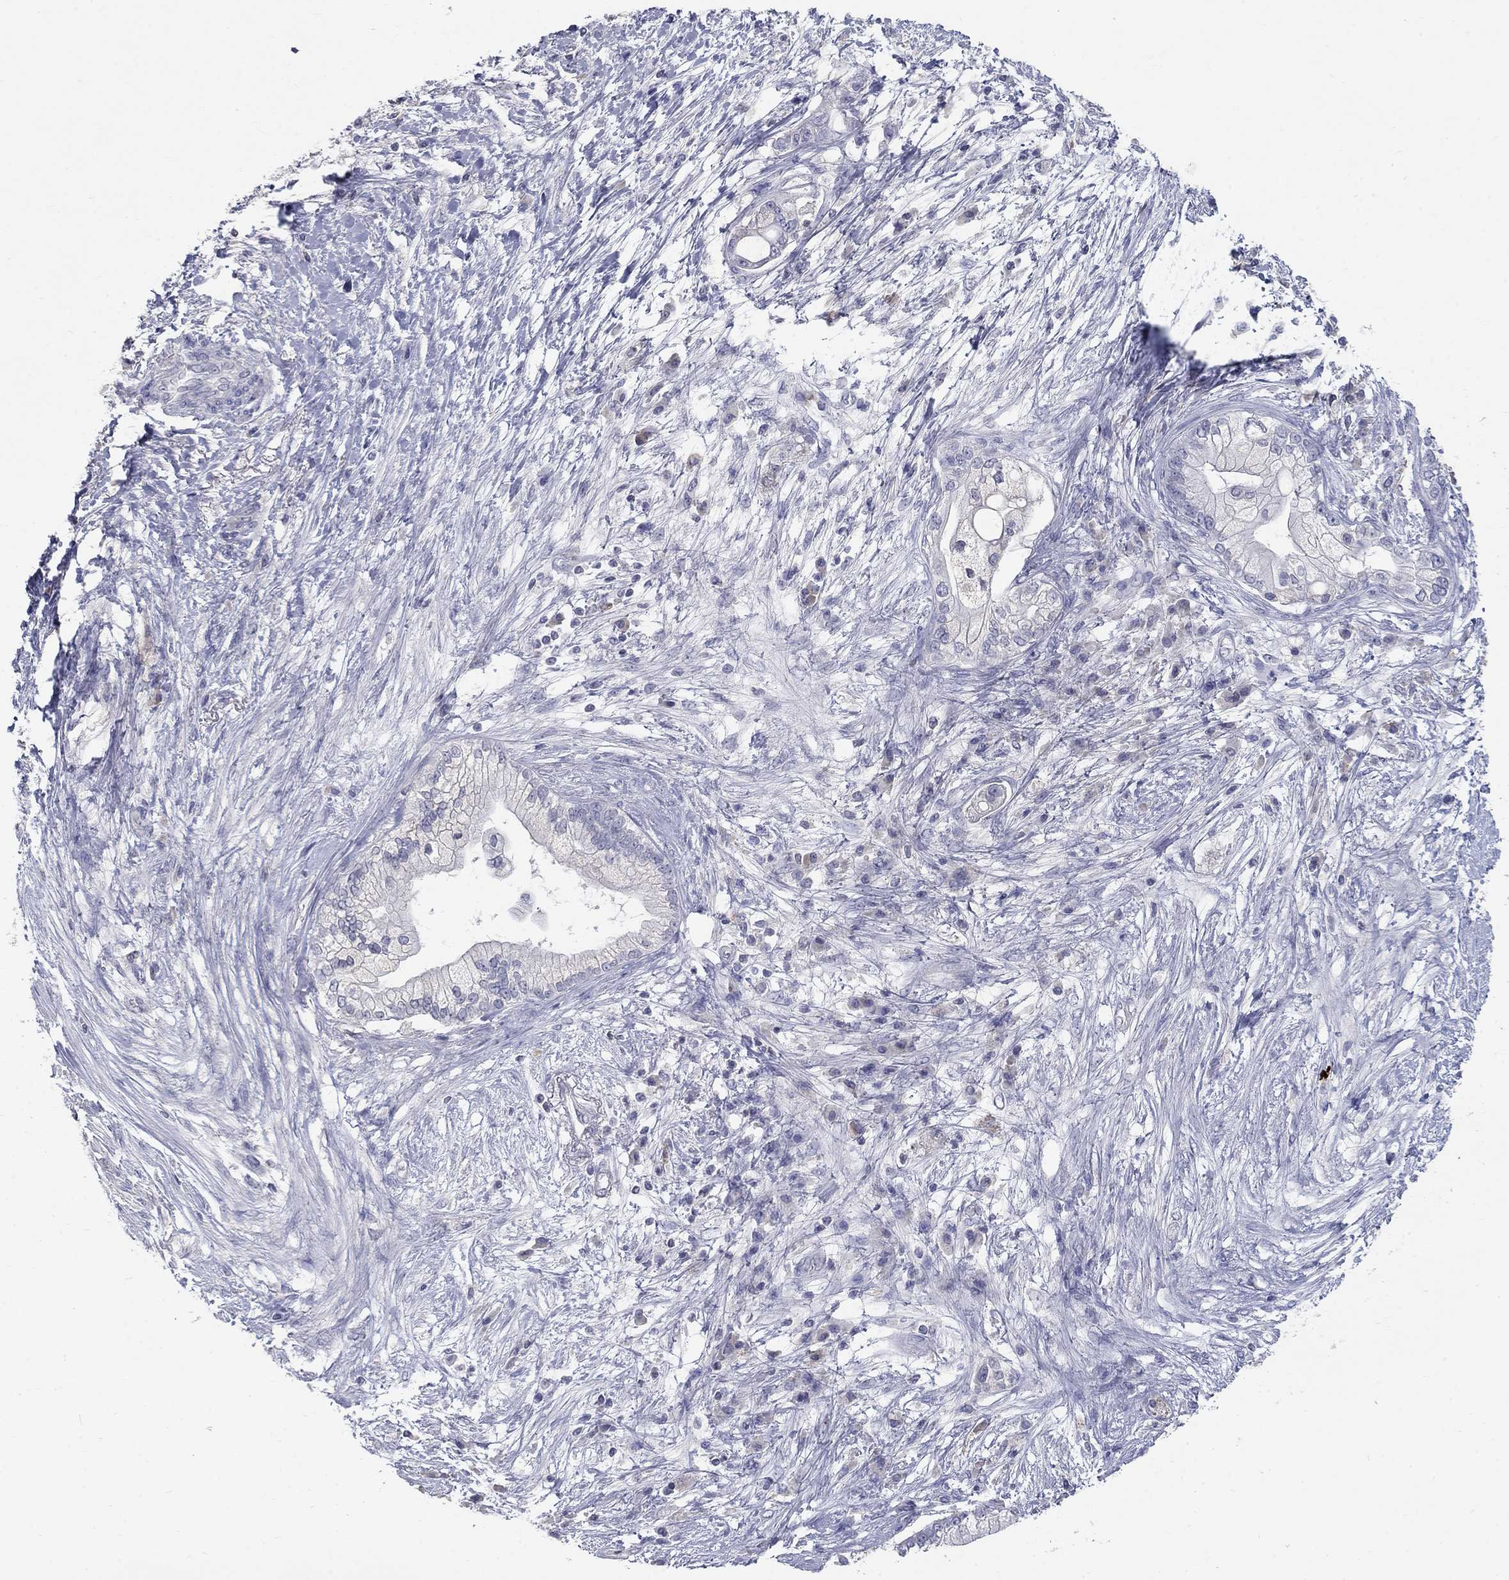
{"staining": {"intensity": "negative", "quantity": "none", "location": "none"}, "tissue": "pancreatic cancer", "cell_type": "Tumor cells", "image_type": "cancer", "snomed": [{"axis": "morphology", "description": "Adenocarcinoma, NOS"}, {"axis": "topography", "description": "Pancreas"}], "caption": "There is no significant staining in tumor cells of pancreatic cancer.", "gene": "PTH1R", "patient": {"sex": "female", "age": 69}}